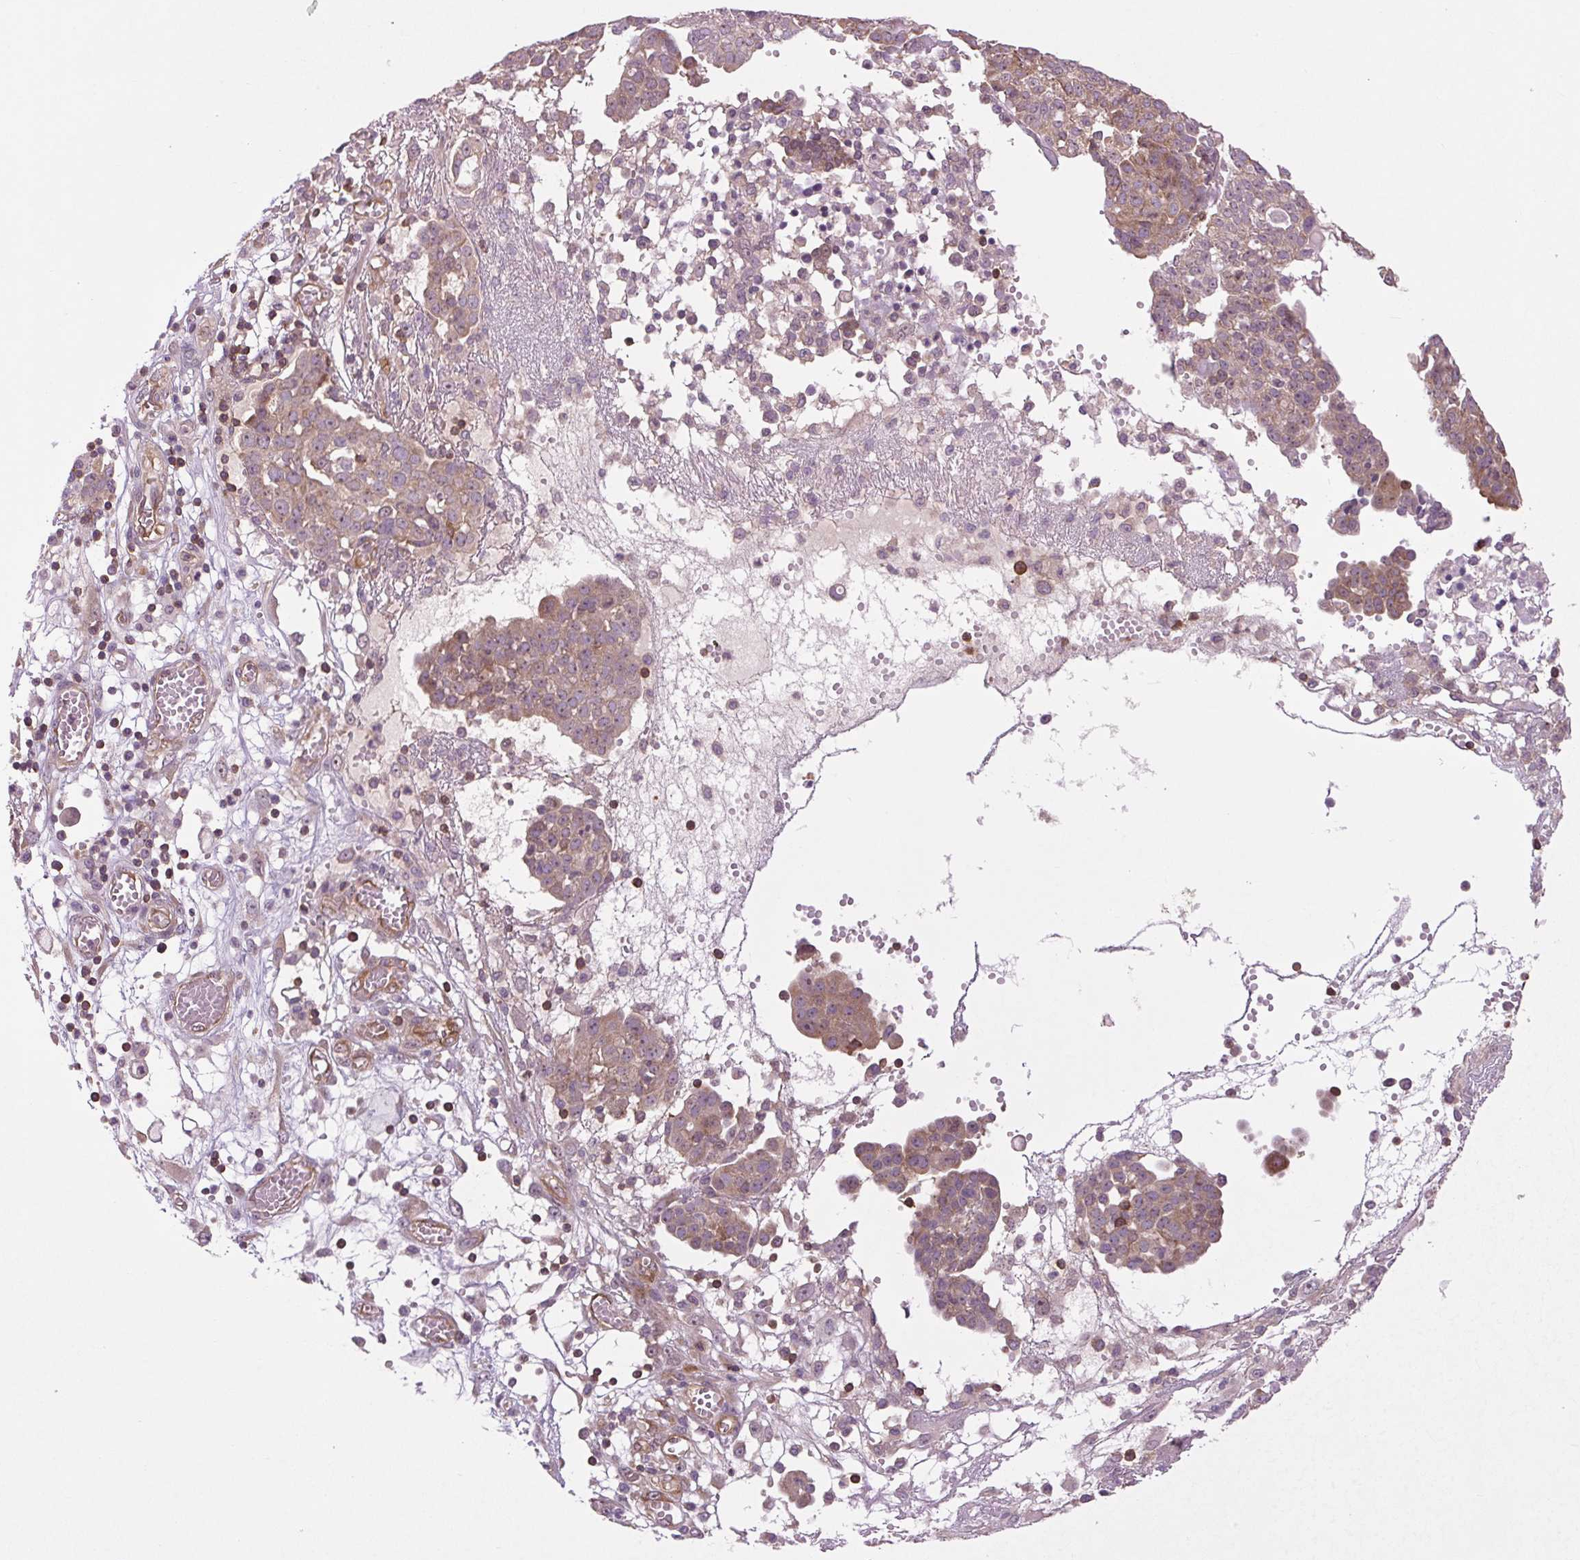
{"staining": {"intensity": "moderate", "quantity": ">75%", "location": "cytoplasmic/membranous,nuclear"}, "tissue": "ovarian cancer", "cell_type": "Tumor cells", "image_type": "cancer", "snomed": [{"axis": "morphology", "description": "Cystadenocarcinoma, serous, NOS"}, {"axis": "topography", "description": "Soft tissue"}, {"axis": "topography", "description": "Ovary"}], "caption": "IHC of ovarian serous cystadenocarcinoma exhibits medium levels of moderate cytoplasmic/membranous and nuclear staining in about >75% of tumor cells. Nuclei are stained in blue.", "gene": "PLCG1", "patient": {"sex": "female", "age": 57}}